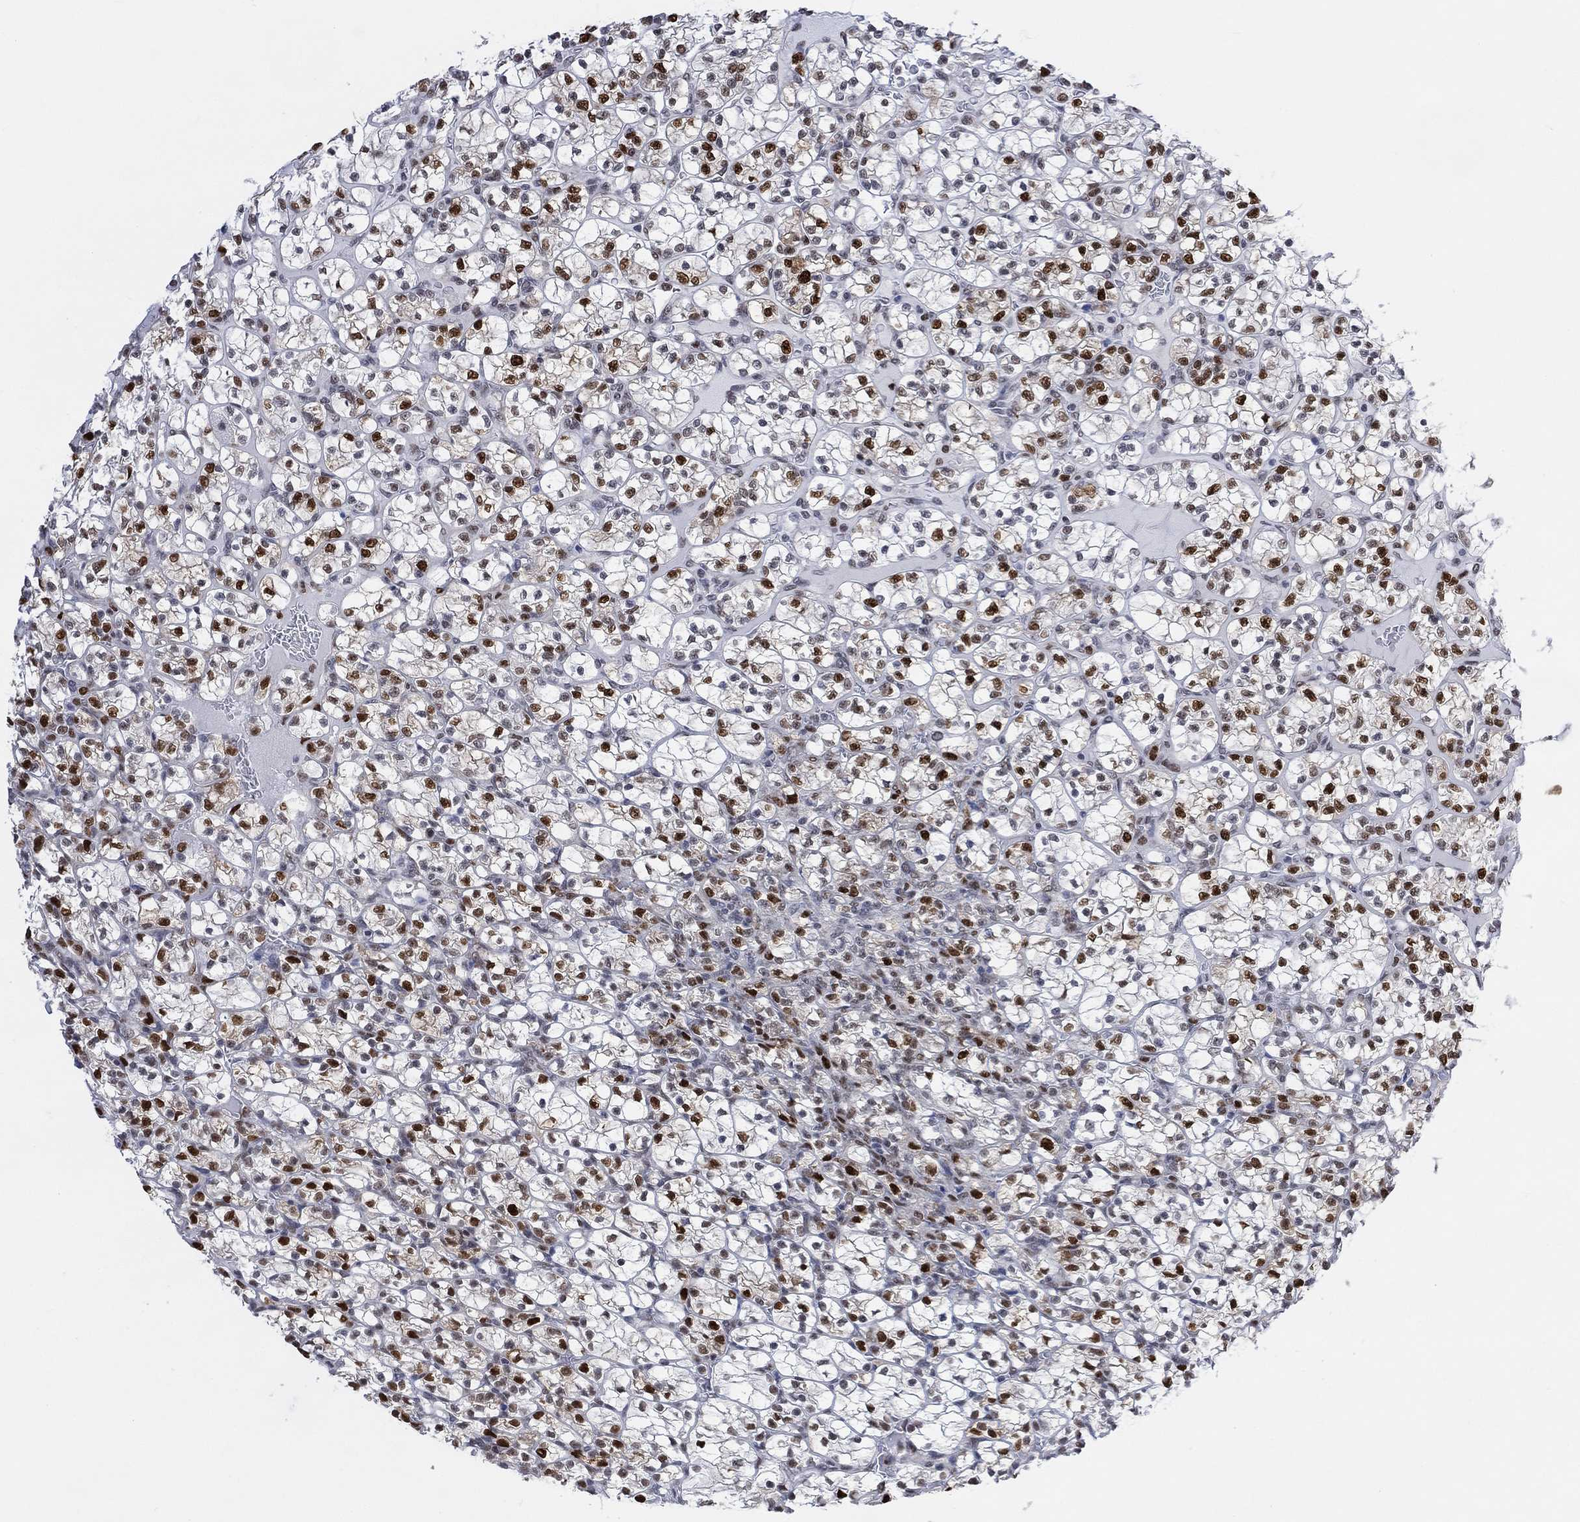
{"staining": {"intensity": "strong", "quantity": "25%-75%", "location": "nuclear"}, "tissue": "renal cancer", "cell_type": "Tumor cells", "image_type": "cancer", "snomed": [{"axis": "morphology", "description": "Adenocarcinoma, NOS"}, {"axis": "topography", "description": "Kidney"}], "caption": "The immunohistochemical stain shows strong nuclear positivity in tumor cells of renal adenocarcinoma tissue.", "gene": "RAD54L2", "patient": {"sex": "female", "age": 89}}